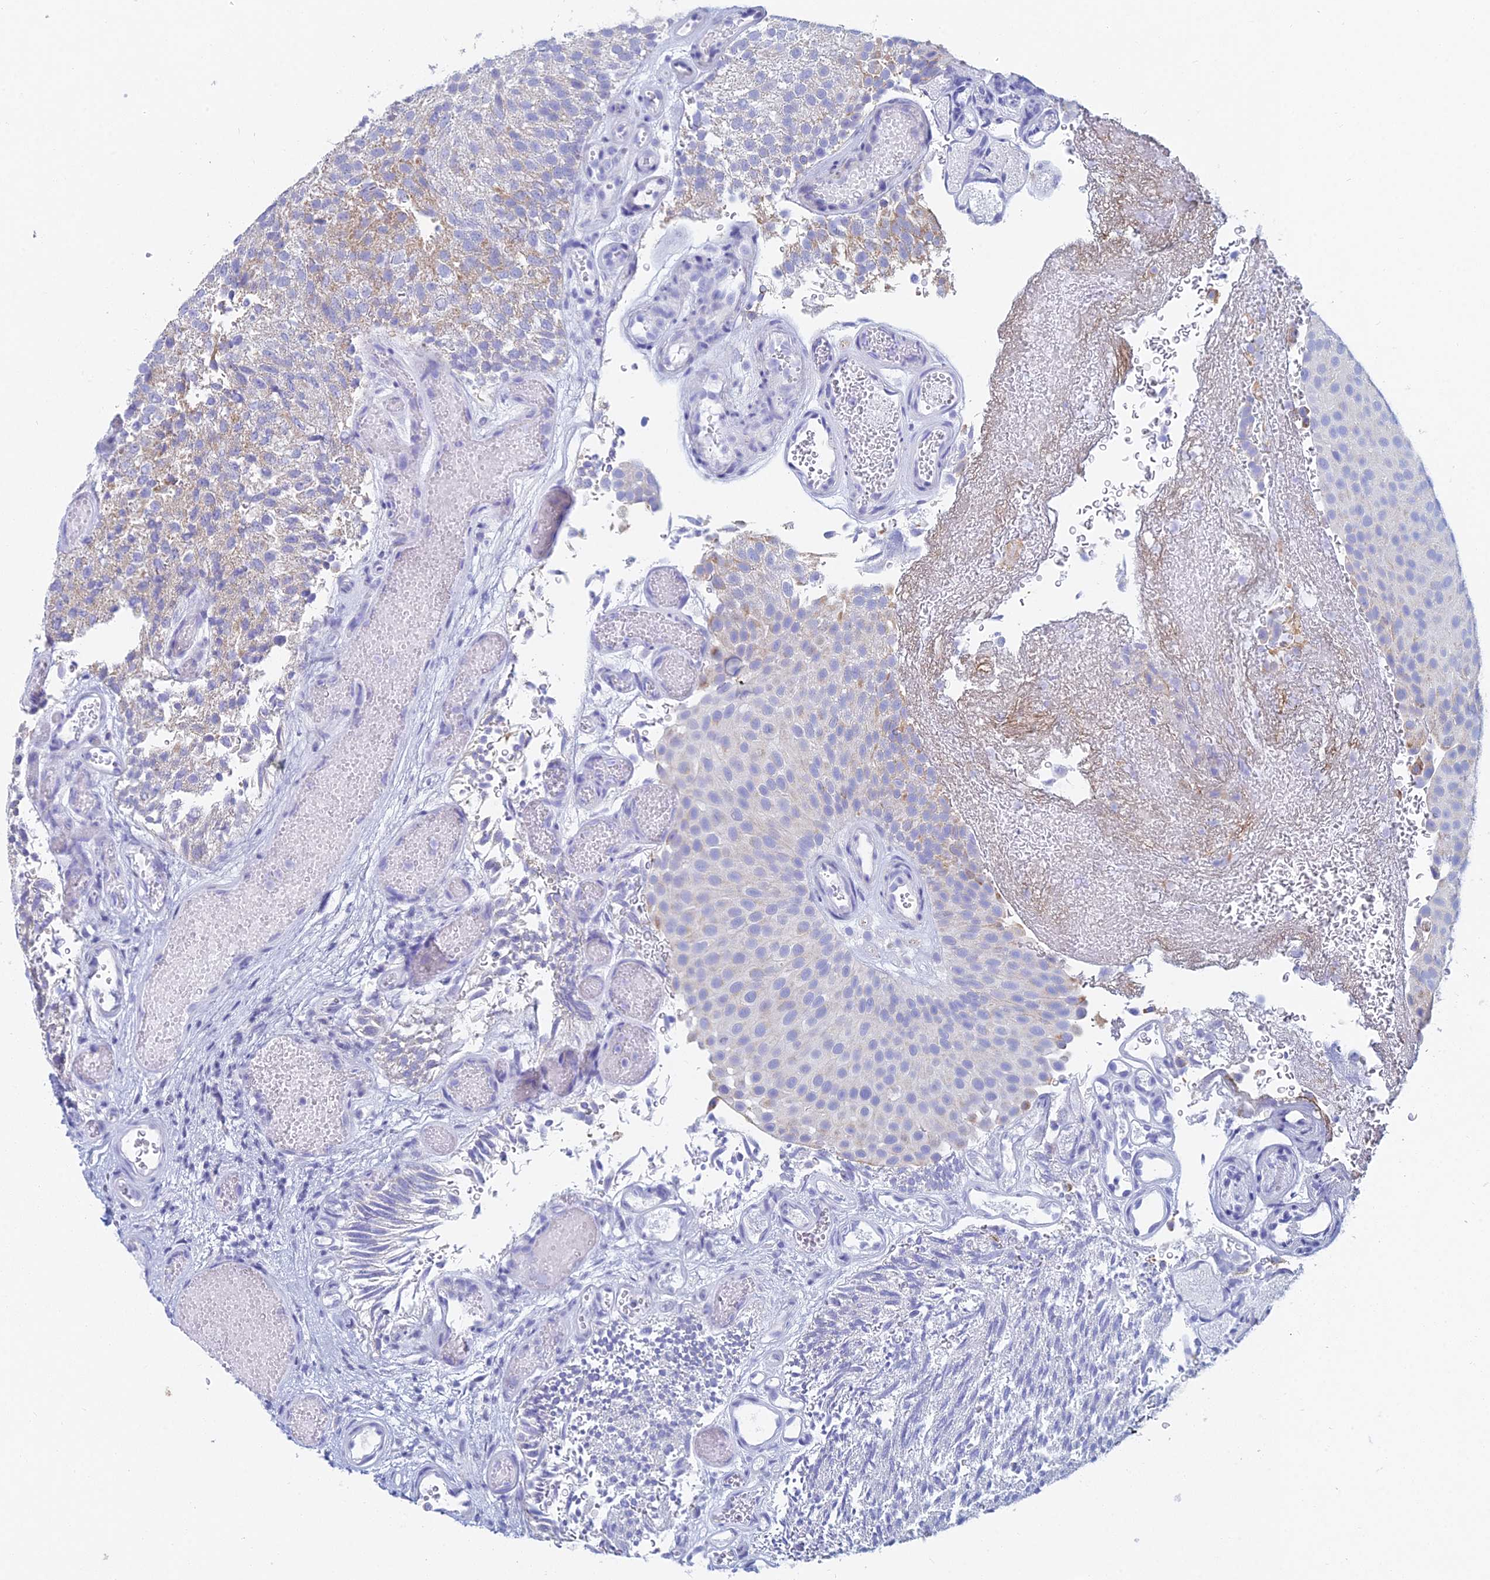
{"staining": {"intensity": "weak", "quantity": "25%-75%", "location": "cytoplasmic/membranous"}, "tissue": "urothelial cancer", "cell_type": "Tumor cells", "image_type": "cancer", "snomed": [{"axis": "morphology", "description": "Urothelial carcinoma, Low grade"}, {"axis": "topography", "description": "Urinary bladder"}], "caption": "Urothelial cancer tissue displays weak cytoplasmic/membranous staining in about 25%-75% of tumor cells, visualized by immunohistochemistry.", "gene": "ACSM1", "patient": {"sex": "male", "age": 78}}